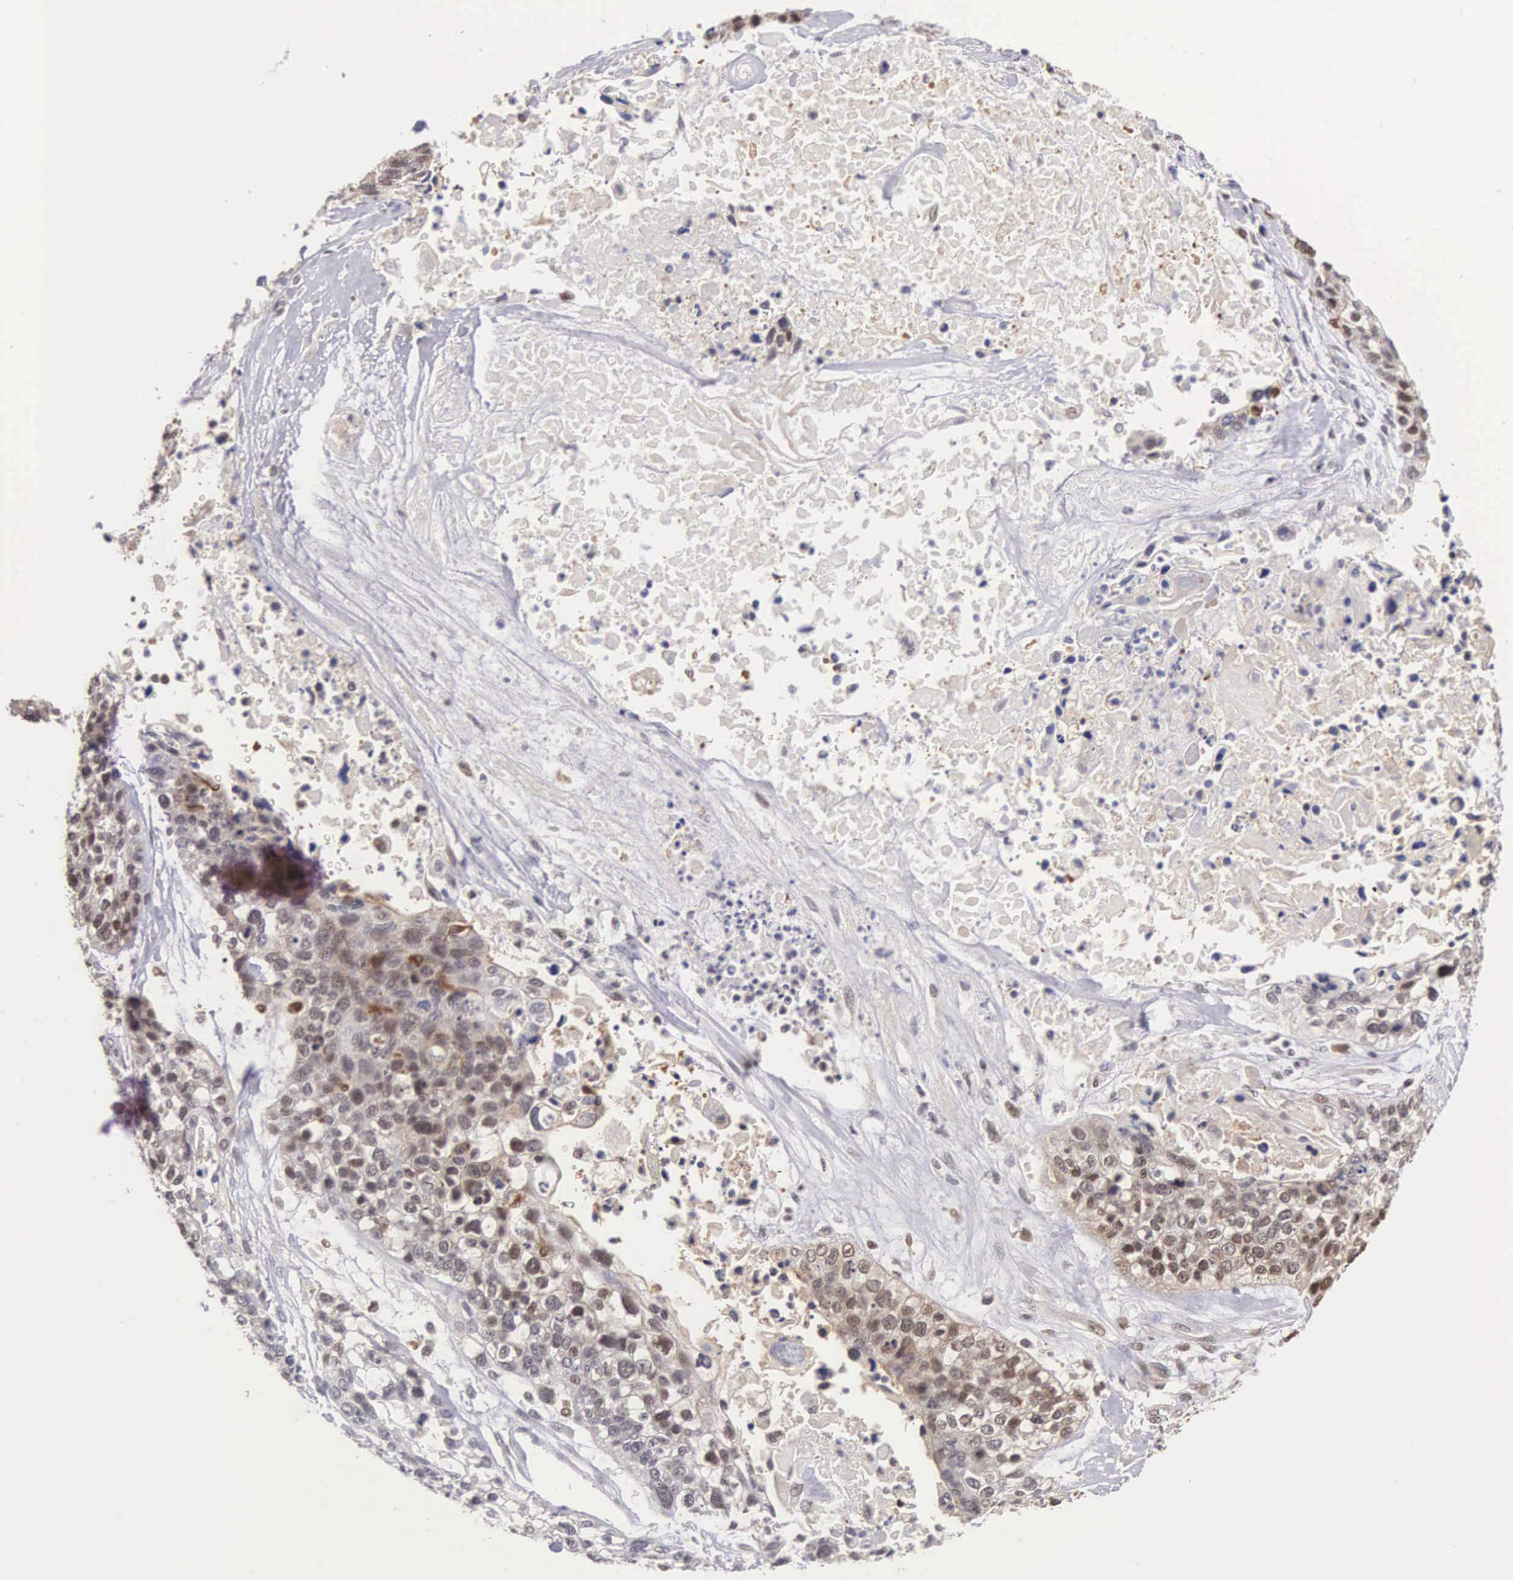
{"staining": {"intensity": "moderate", "quantity": "<25%", "location": "nuclear"}, "tissue": "lung cancer", "cell_type": "Tumor cells", "image_type": "cancer", "snomed": [{"axis": "morphology", "description": "Squamous cell carcinoma, NOS"}, {"axis": "topography", "description": "Lymph node"}, {"axis": "topography", "description": "Lung"}], "caption": "IHC micrograph of lung squamous cell carcinoma stained for a protein (brown), which shows low levels of moderate nuclear staining in about <25% of tumor cells.", "gene": "HMGXB4", "patient": {"sex": "male", "age": 74}}